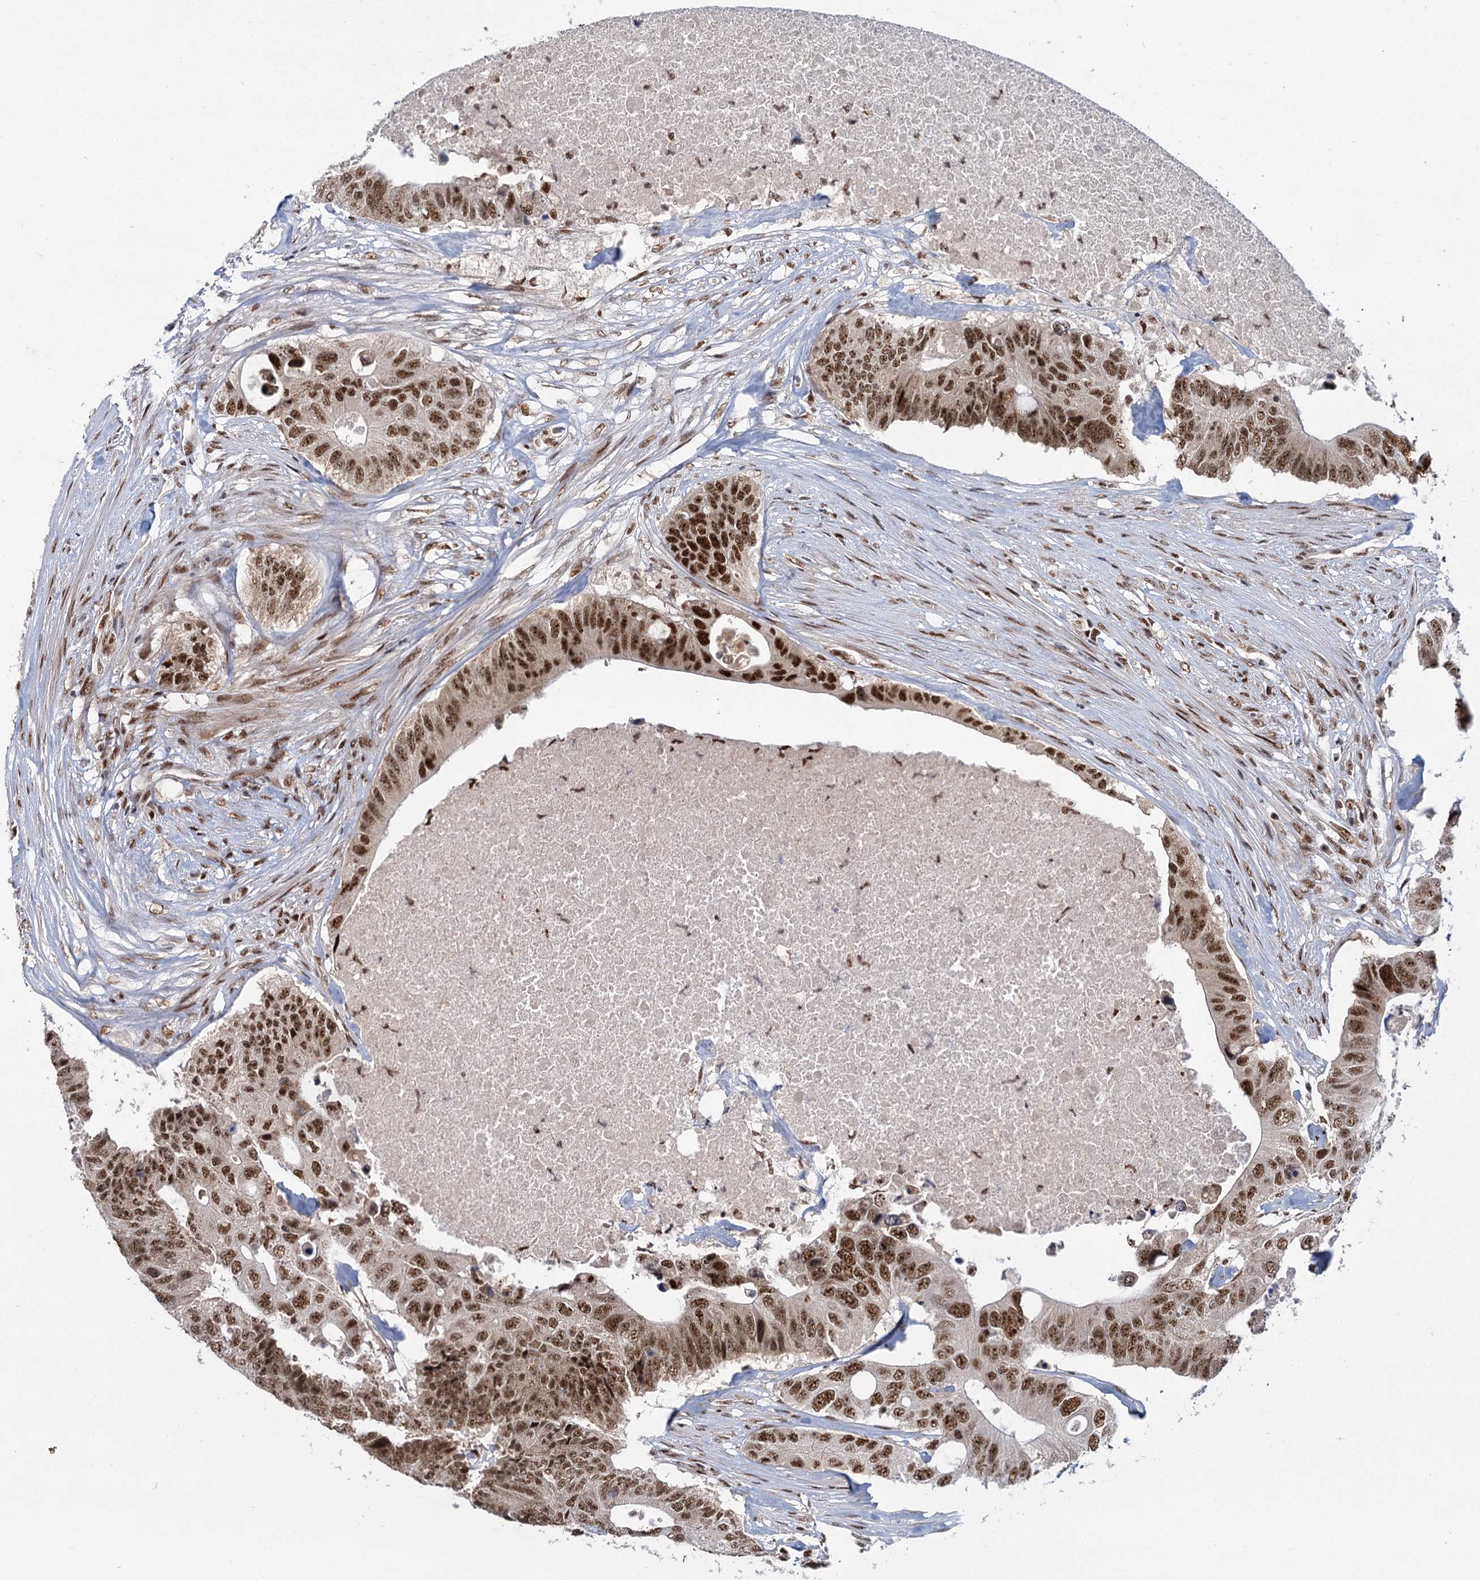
{"staining": {"intensity": "strong", "quantity": ">75%", "location": "nuclear"}, "tissue": "colorectal cancer", "cell_type": "Tumor cells", "image_type": "cancer", "snomed": [{"axis": "morphology", "description": "Adenocarcinoma, NOS"}, {"axis": "topography", "description": "Colon"}], "caption": "High-power microscopy captured an immunohistochemistry image of colorectal adenocarcinoma, revealing strong nuclear expression in about >75% of tumor cells.", "gene": "WBP4", "patient": {"sex": "male", "age": 71}}